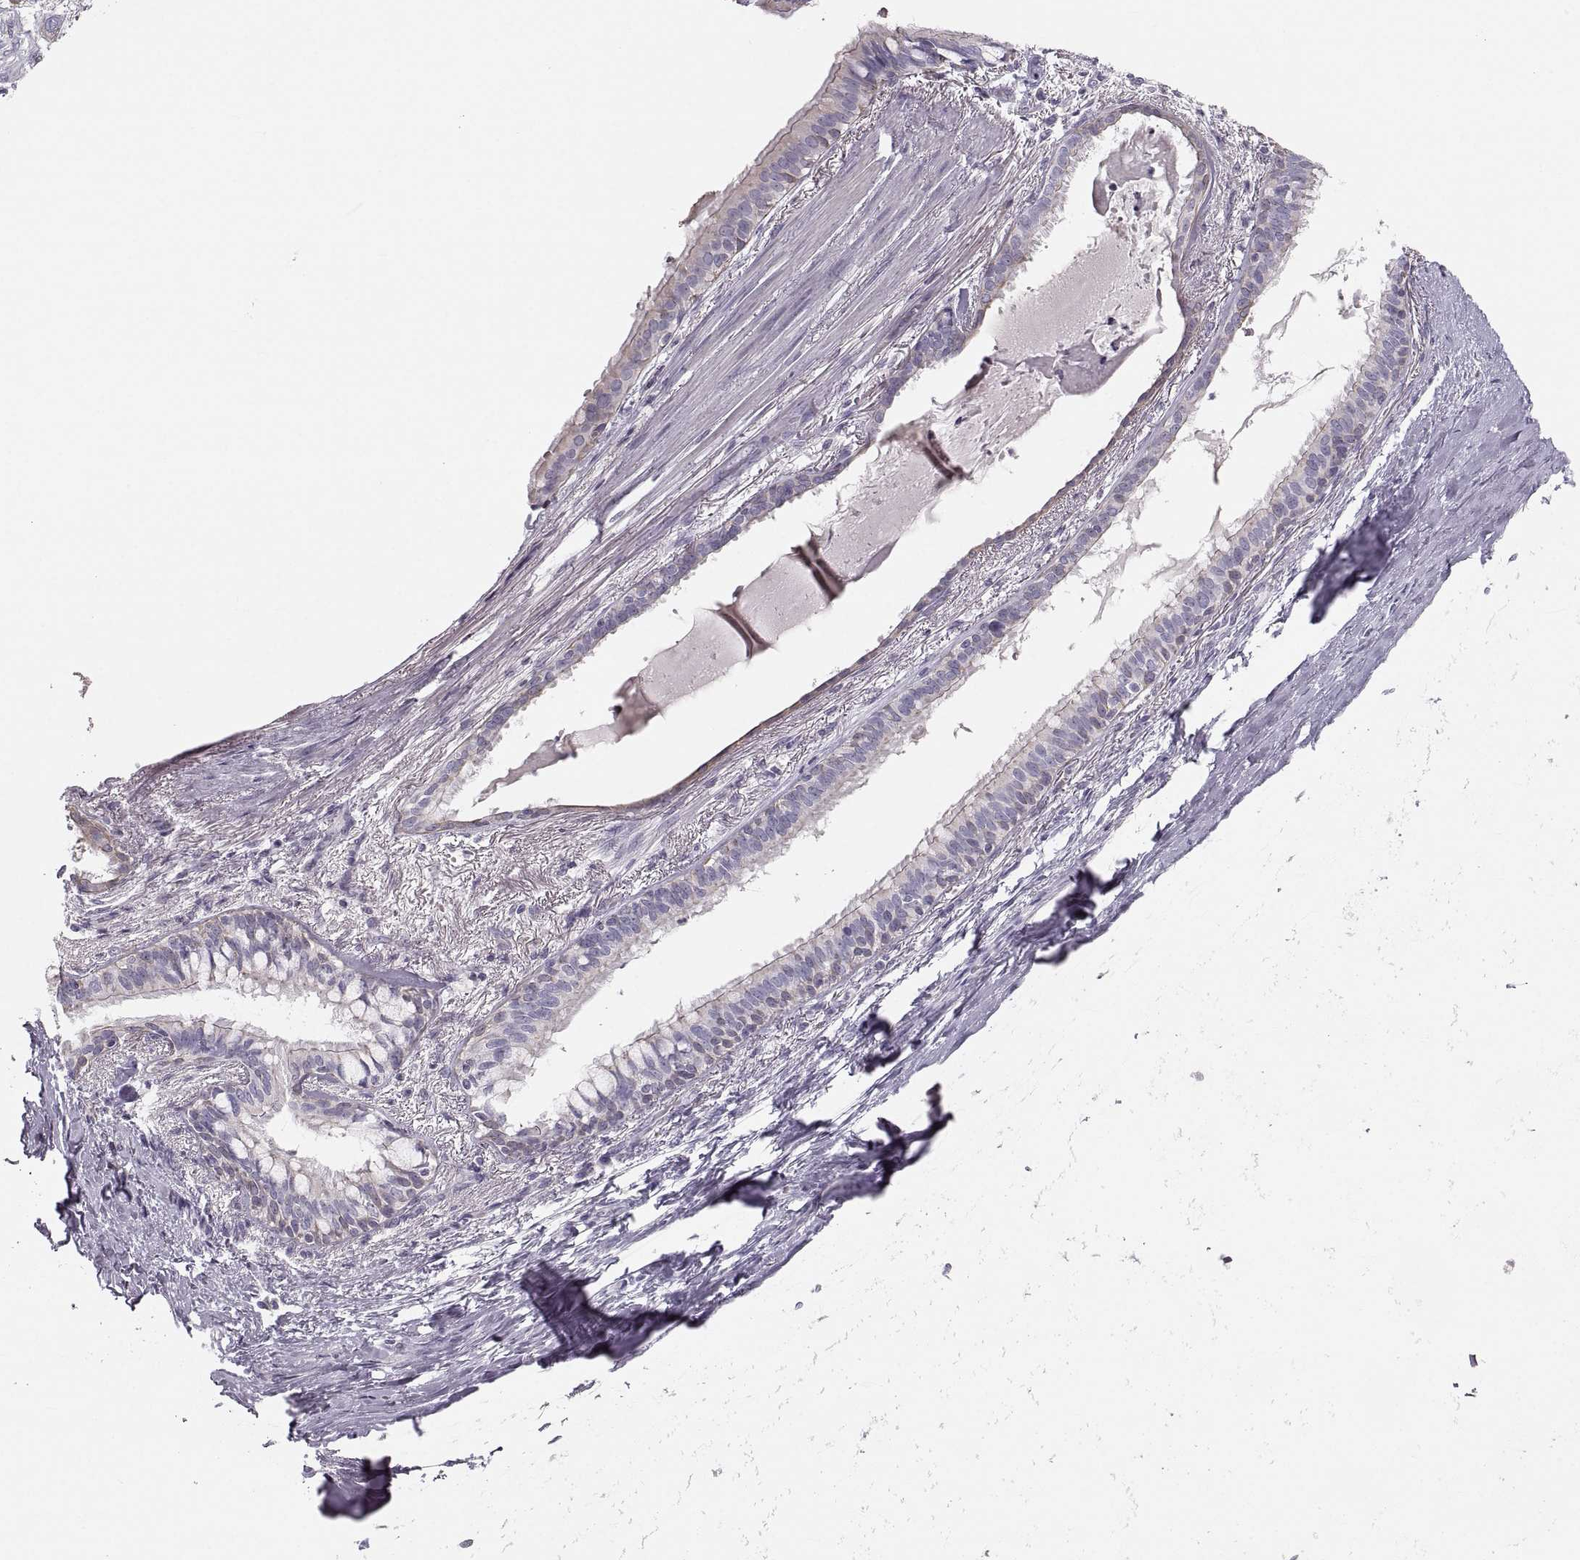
{"staining": {"intensity": "negative", "quantity": "none", "location": "none"}, "tissue": "bronchus", "cell_type": "Respiratory epithelial cells", "image_type": "normal", "snomed": [{"axis": "morphology", "description": "Normal tissue, NOS"}, {"axis": "morphology", "description": "Squamous cell carcinoma, NOS"}, {"axis": "topography", "description": "Bronchus"}, {"axis": "topography", "description": "Lung"}], "caption": "This is an immunohistochemistry (IHC) micrograph of normal human bronchus. There is no positivity in respiratory epithelial cells.", "gene": "RUNDC3A", "patient": {"sex": "male", "age": 69}}